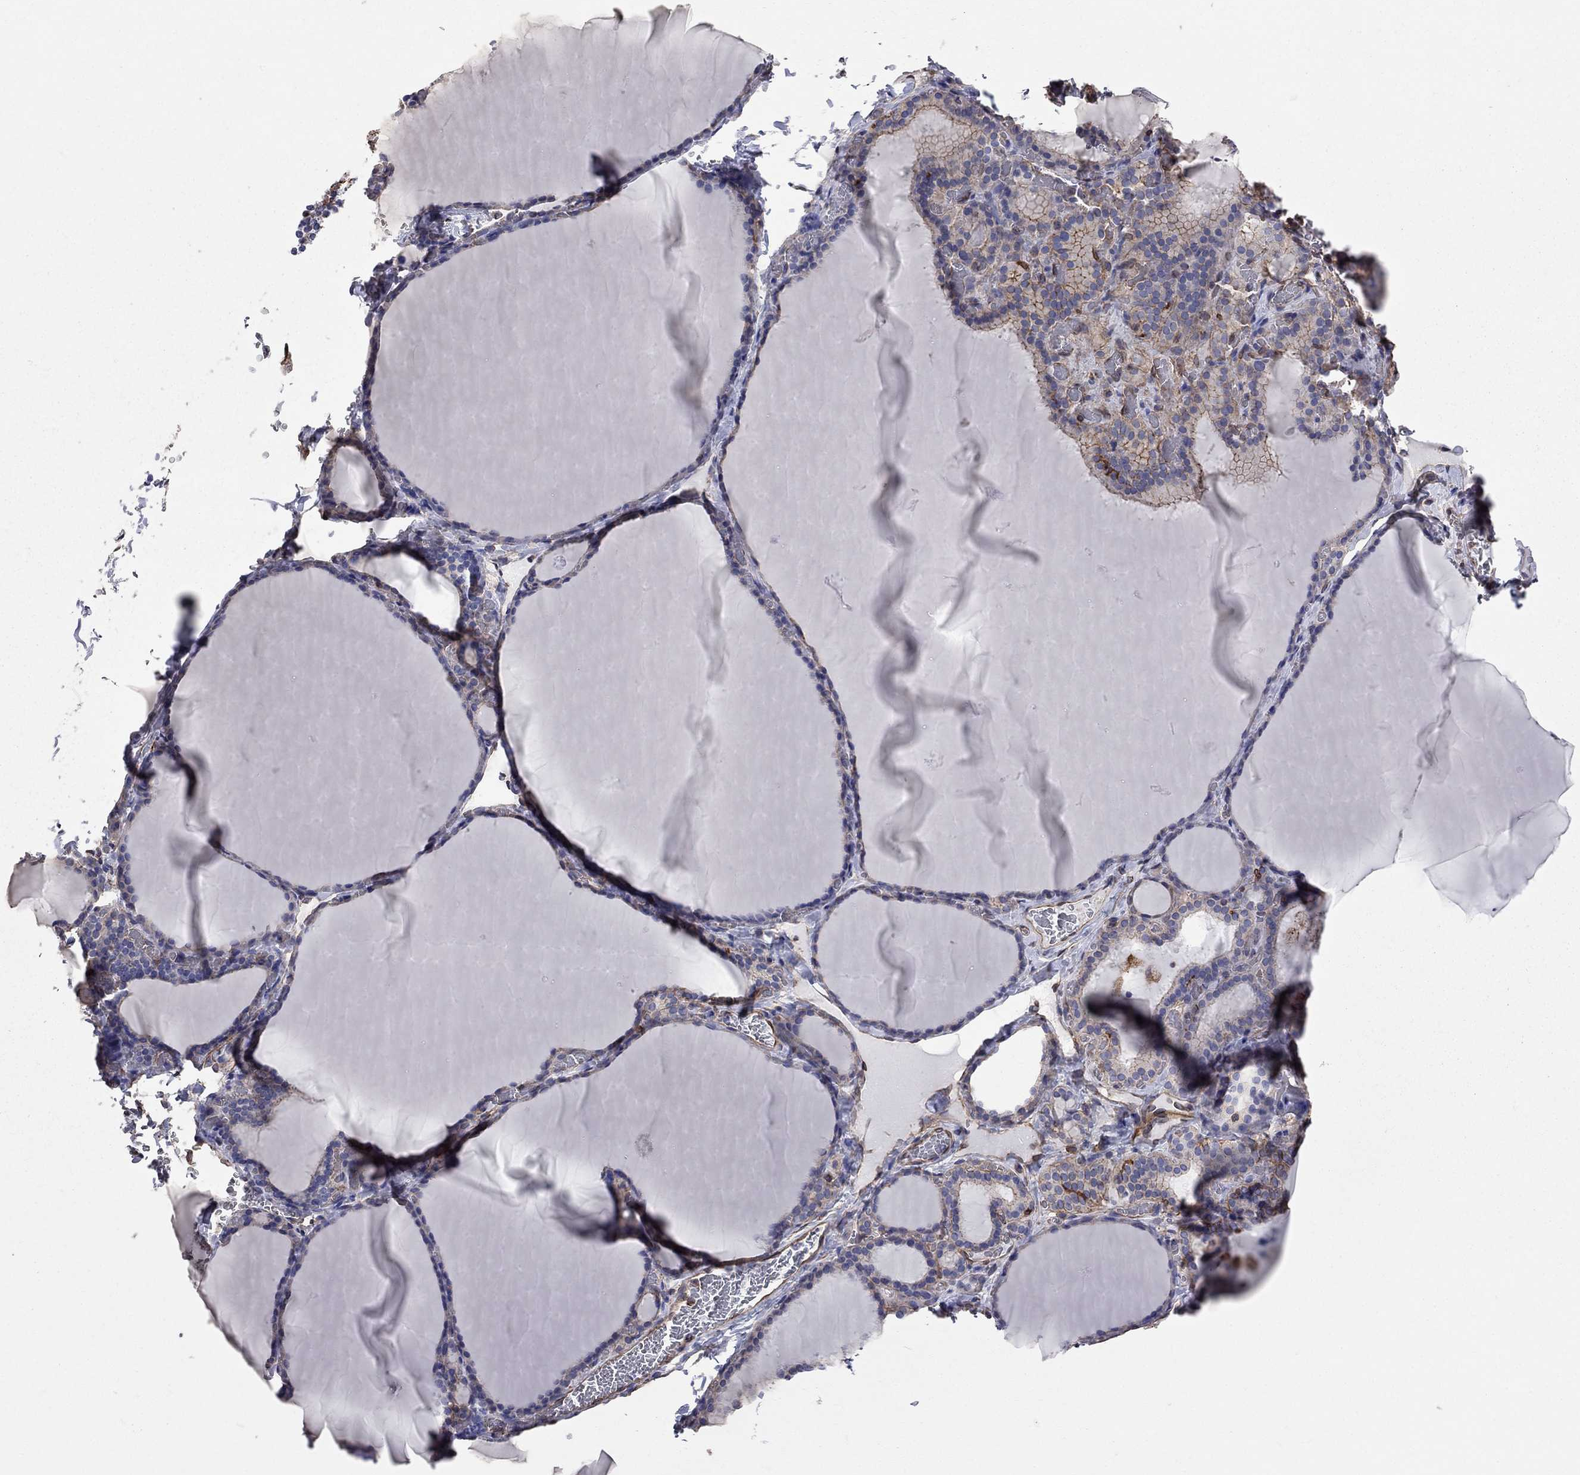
{"staining": {"intensity": "moderate", "quantity": "<25%", "location": "cytoplasmic/membranous"}, "tissue": "thyroid gland", "cell_type": "Glandular cells", "image_type": "normal", "snomed": [{"axis": "morphology", "description": "Normal tissue, NOS"}, {"axis": "morphology", "description": "Hyperplasia, NOS"}, {"axis": "topography", "description": "Thyroid gland"}], "caption": "A brown stain highlights moderate cytoplasmic/membranous staining of a protein in glandular cells of unremarkable thyroid gland.", "gene": "BICDL2", "patient": {"sex": "female", "age": 27}}